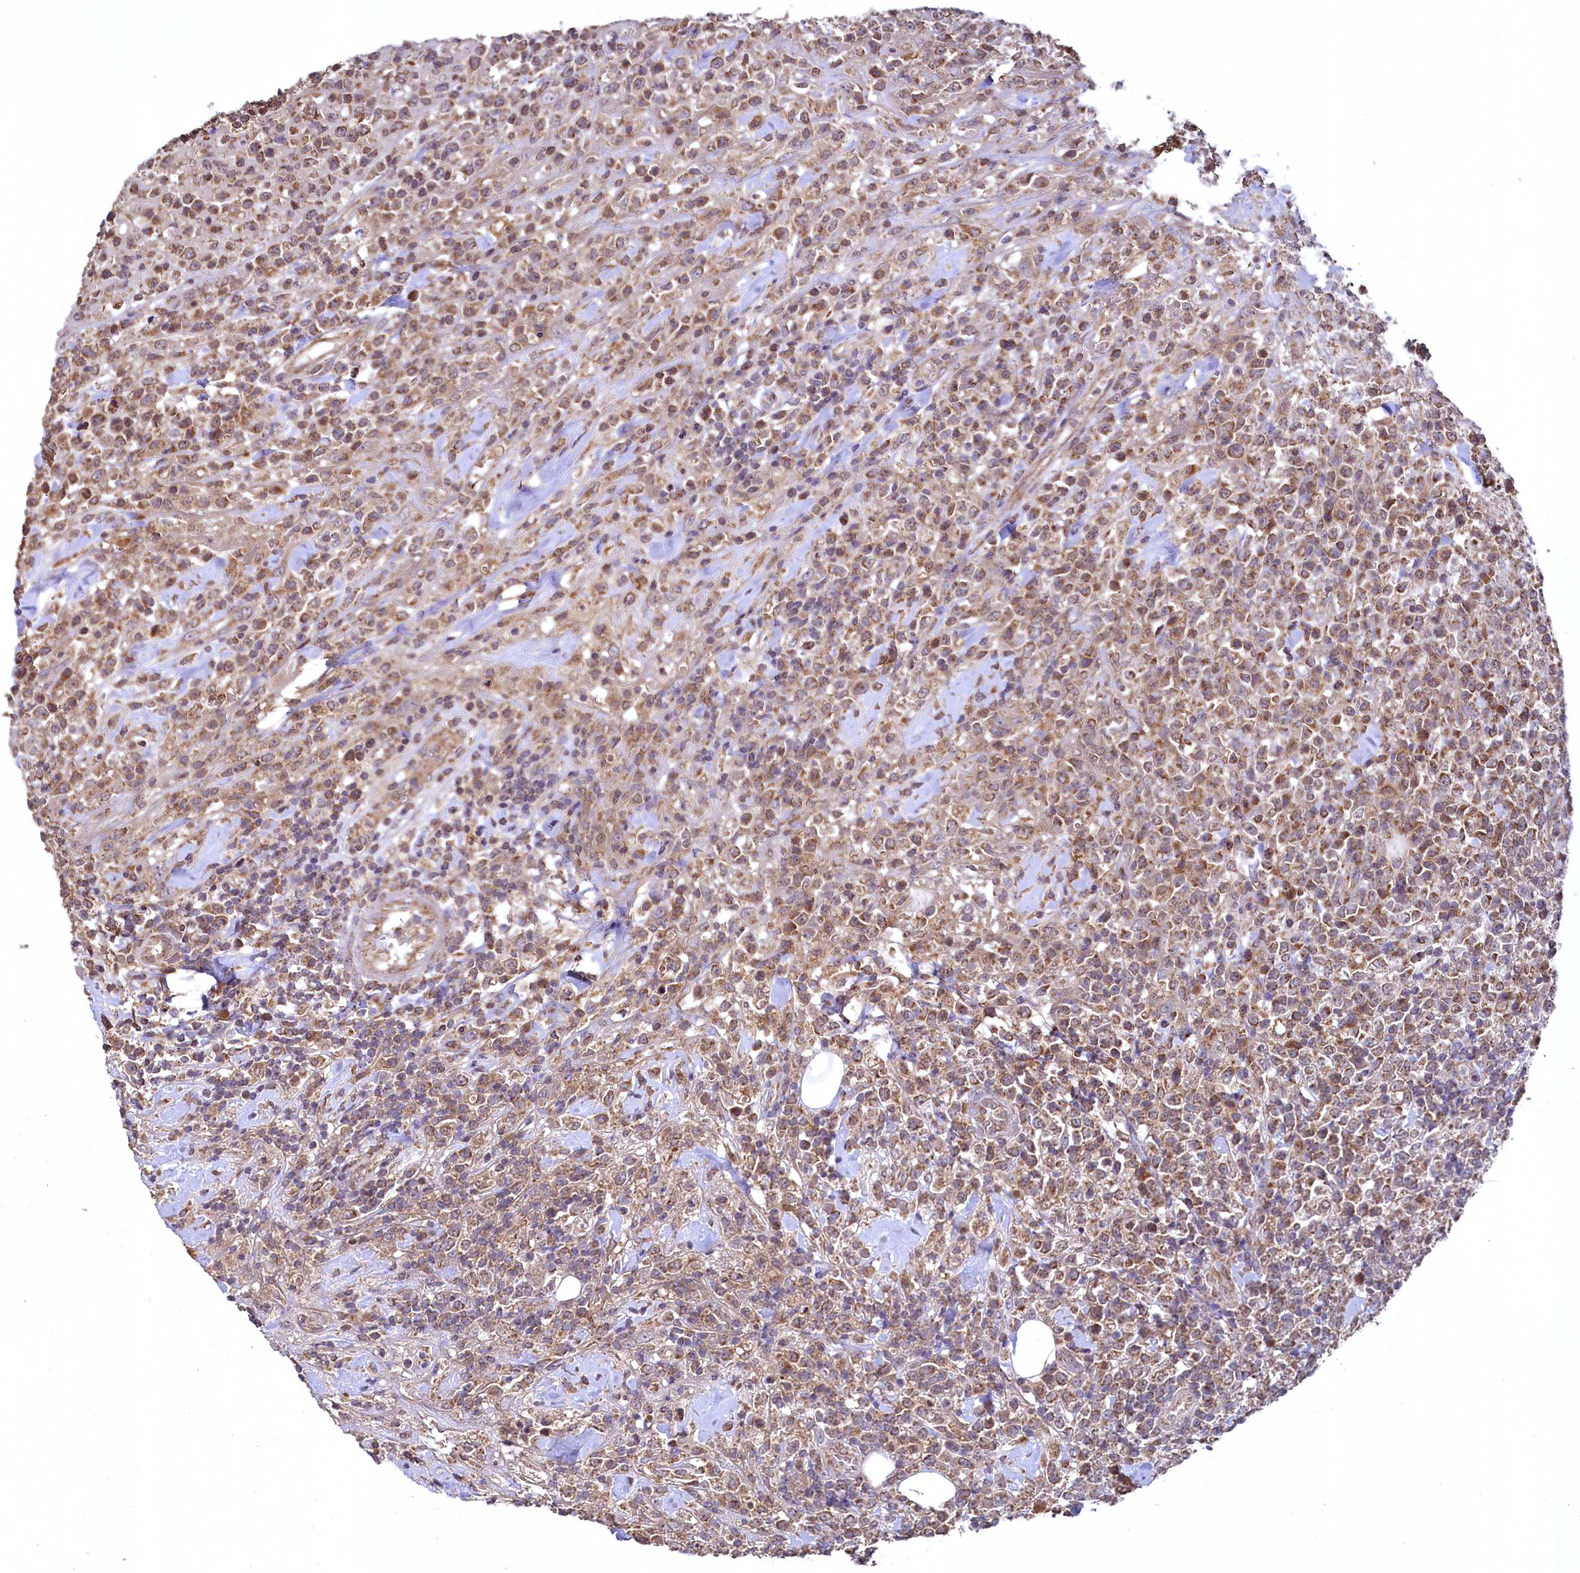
{"staining": {"intensity": "moderate", "quantity": ">75%", "location": "cytoplasmic/membranous"}, "tissue": "lymphoma", "cell_type": "Tumor cells", "image_type": "cancer", "snomed": [{"axis": "morphology", "description": "Malignant lymphoma, non-Hodgkin's type, High grade"}, {"axis": "topography", "description": "Colon"}], "caption": "This is an image of immunohistochemistry staining of high-grade malignant lymphoma, non-Hodgkin's type, which shows moderate staining in the cytoplasmic/membranous of tumor cells.", "gene": "METTL4", "patient": {"sex": "female", "age": 53}}